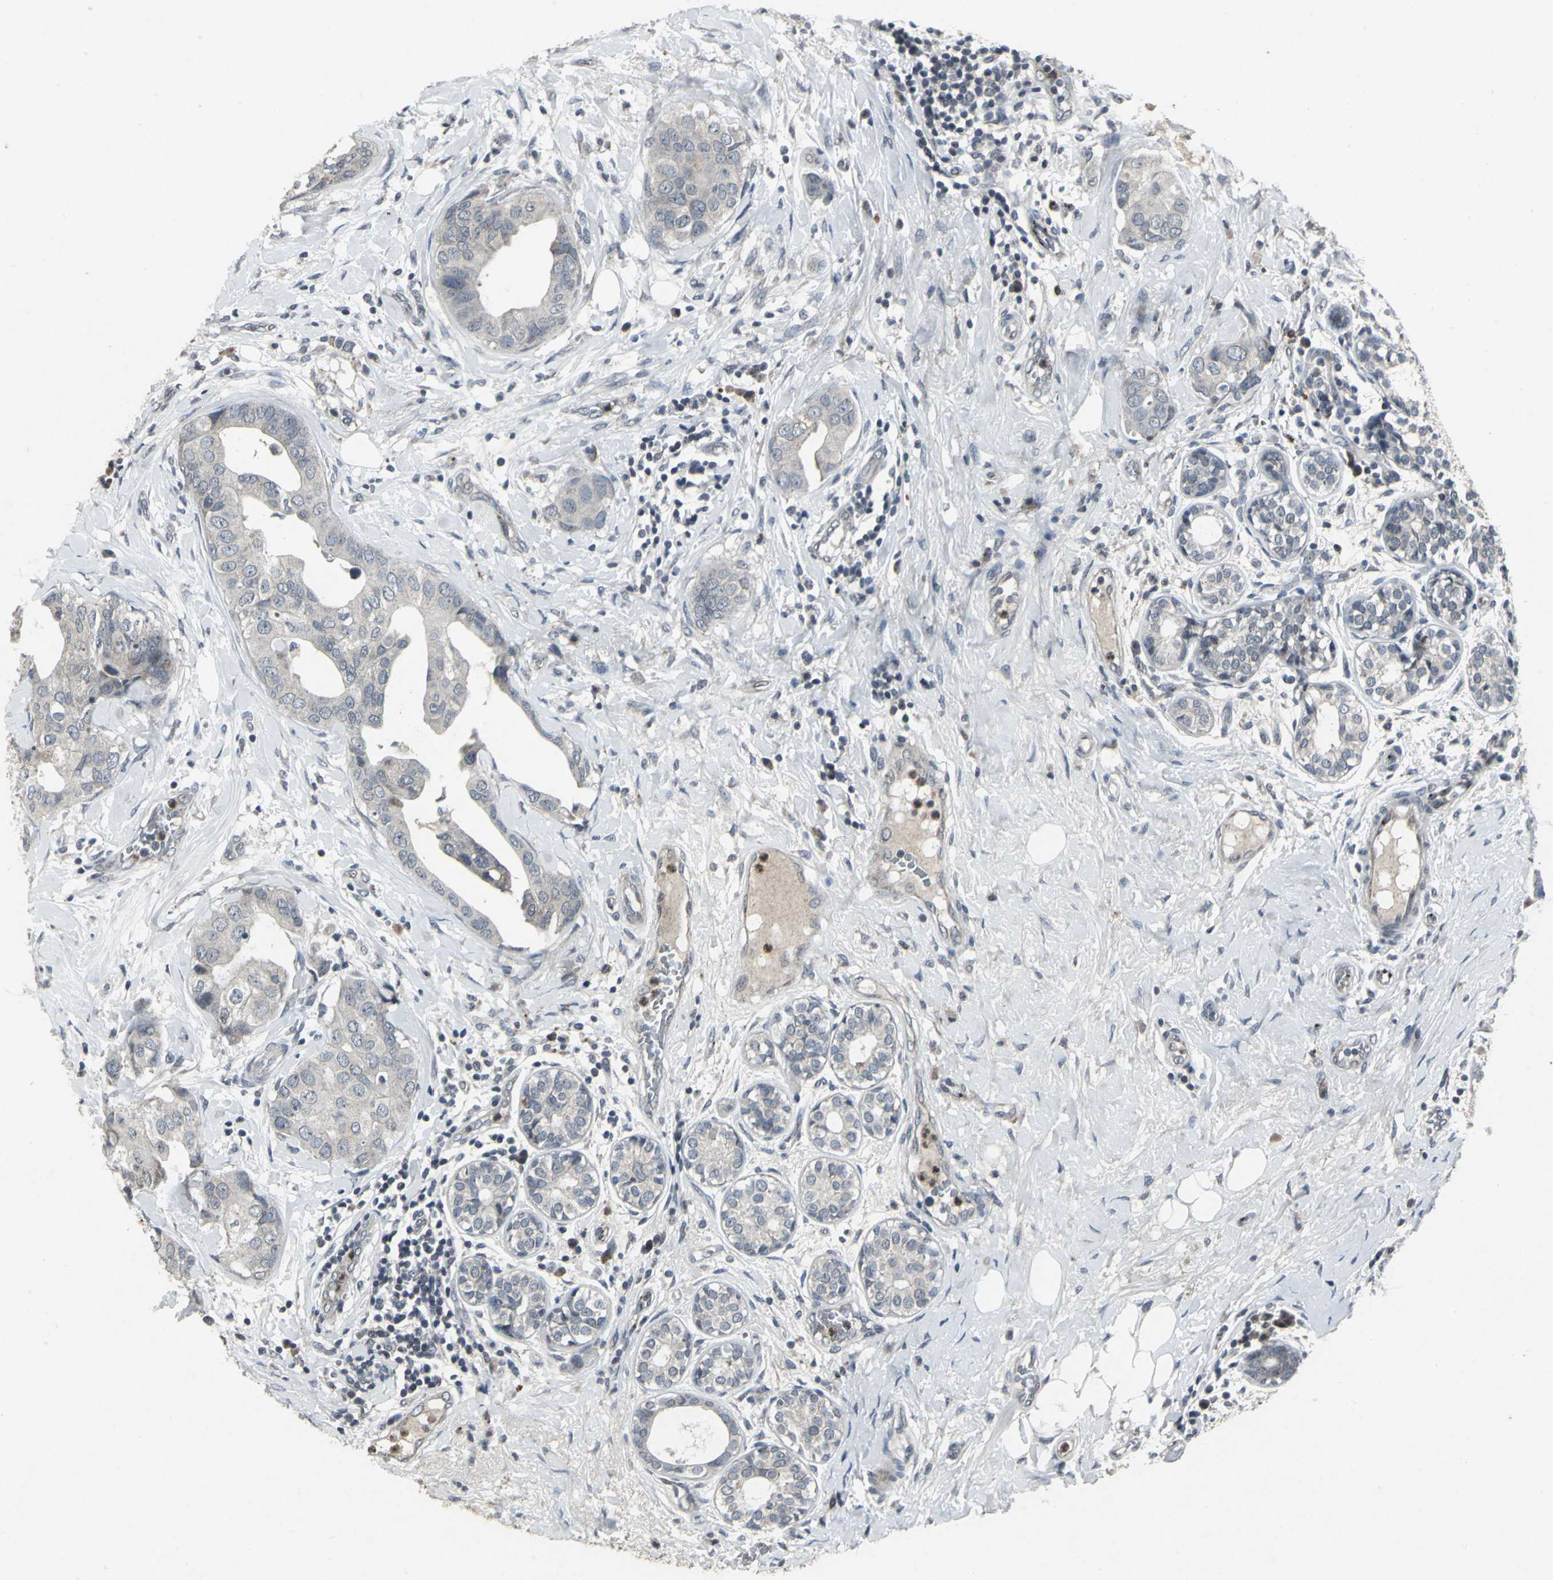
{"staining": {"intensity": "weak", "quantity": "<25%", "location": "cytoplasmic/membranous"}, "tissue": "breast cancer", "cell_type": "Tumor cells", "image_type": "cancer", "snomed": [{"axis": "morphology", "description": "Duct carcinoma"}, {"axis": "topography", "description": "Breast"}], "caption": "Tumor cells are negative for protein expression in human infiltrating ductal carcinoma (breast).", "gene": "BMP4", "patient": {"sex": "female", "age": 40}}